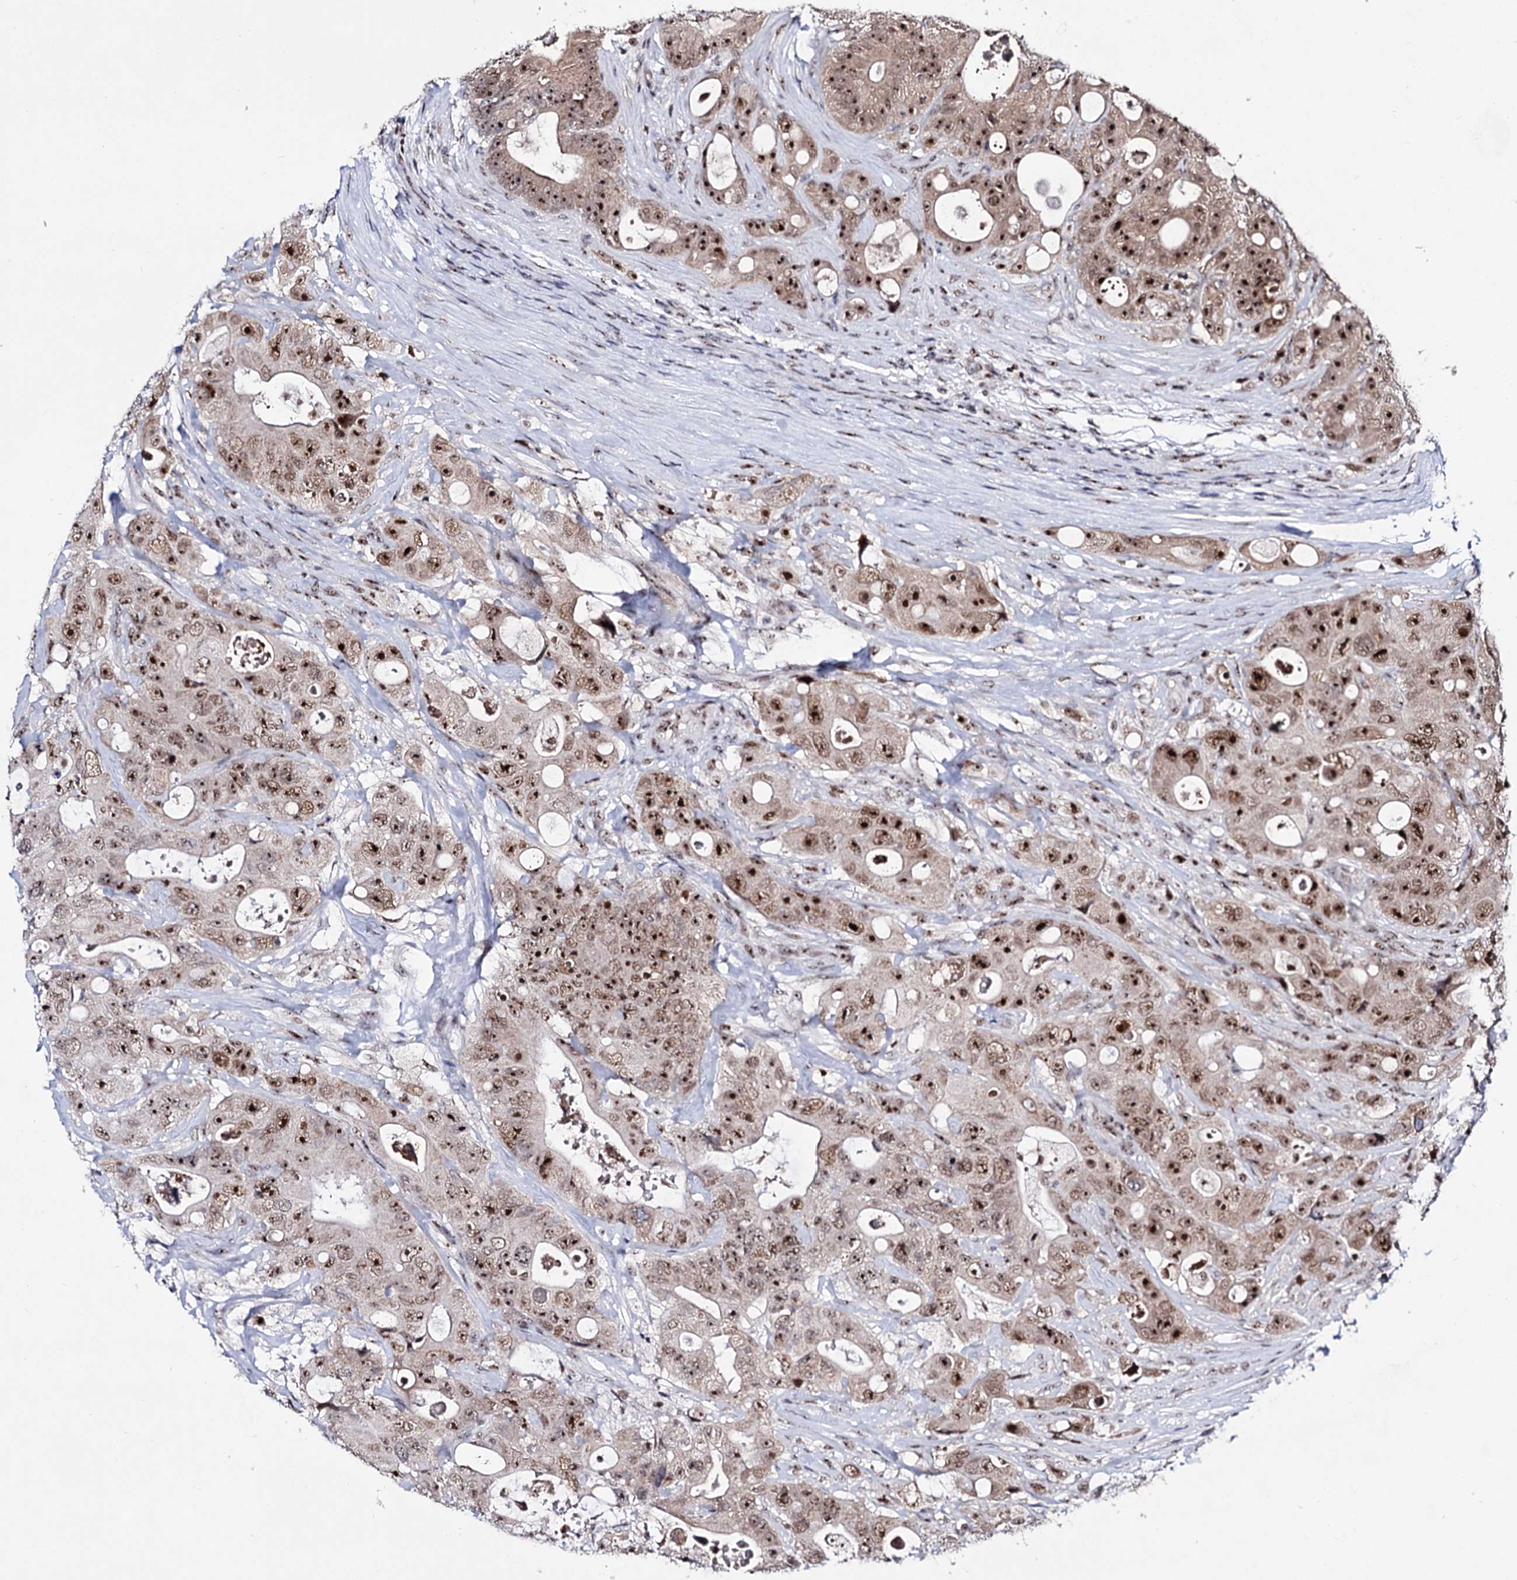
{"staining": {"intensity": "strong", "quantity": ">75%", "location": "cytoplasmic/membranous,nuclear"}, "tissue": "colorectal cancer", "cell_type": "Tumor cells", "image_type": "cancer", "snomed": [{"axis": "morphology", "description": "Adenocarcinoma, NOS"}, {"axis": "topography", "description": "Colon"}], "caption": "Strong cytoplasmic/membranous and nuclear expression for a protein is present in about >75% of tumor cells of colorectal adenocarcinoma using immunohistochemistry.", "gene": "EXOSC10", "patient": {"sex": "female", "age": 46}}